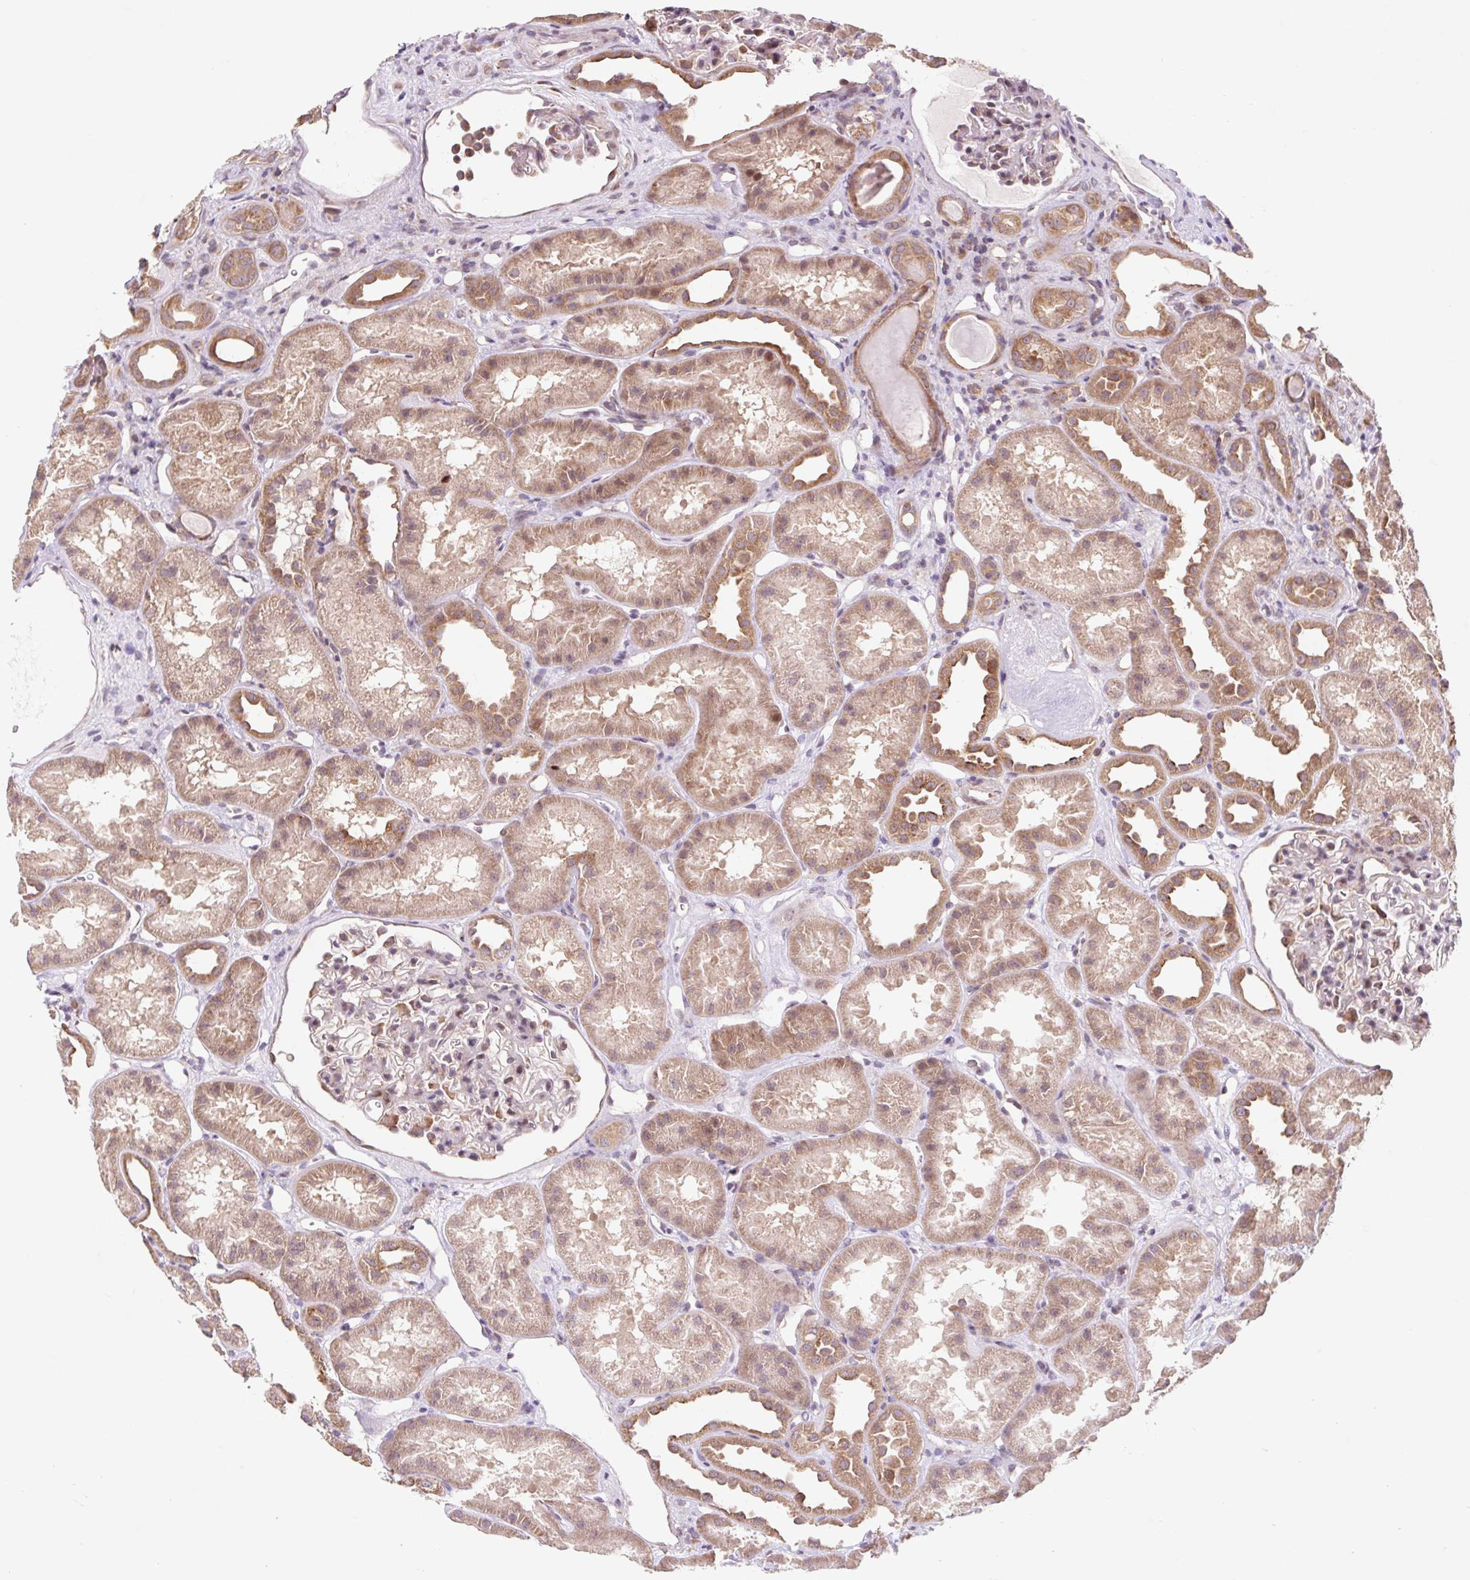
{"staining": {"intensity": "weak", "quantity": "<25%", "location": "nuclear"}, "tissue": "kidney", "cell_type": "Cells in glomeruli", "image_type": "normal", "snomed": [{"axis": "morphology", "description": "Normal tissue, NOS"}, {"axis": "topography", "description": "Kidney"}], "caption": "Immunohistochemical staining of unremarkable kidney shows no significant staining in cells in glomeruli.", "gene": "HFE", "patient": {"sex": "male", "age": 61}}